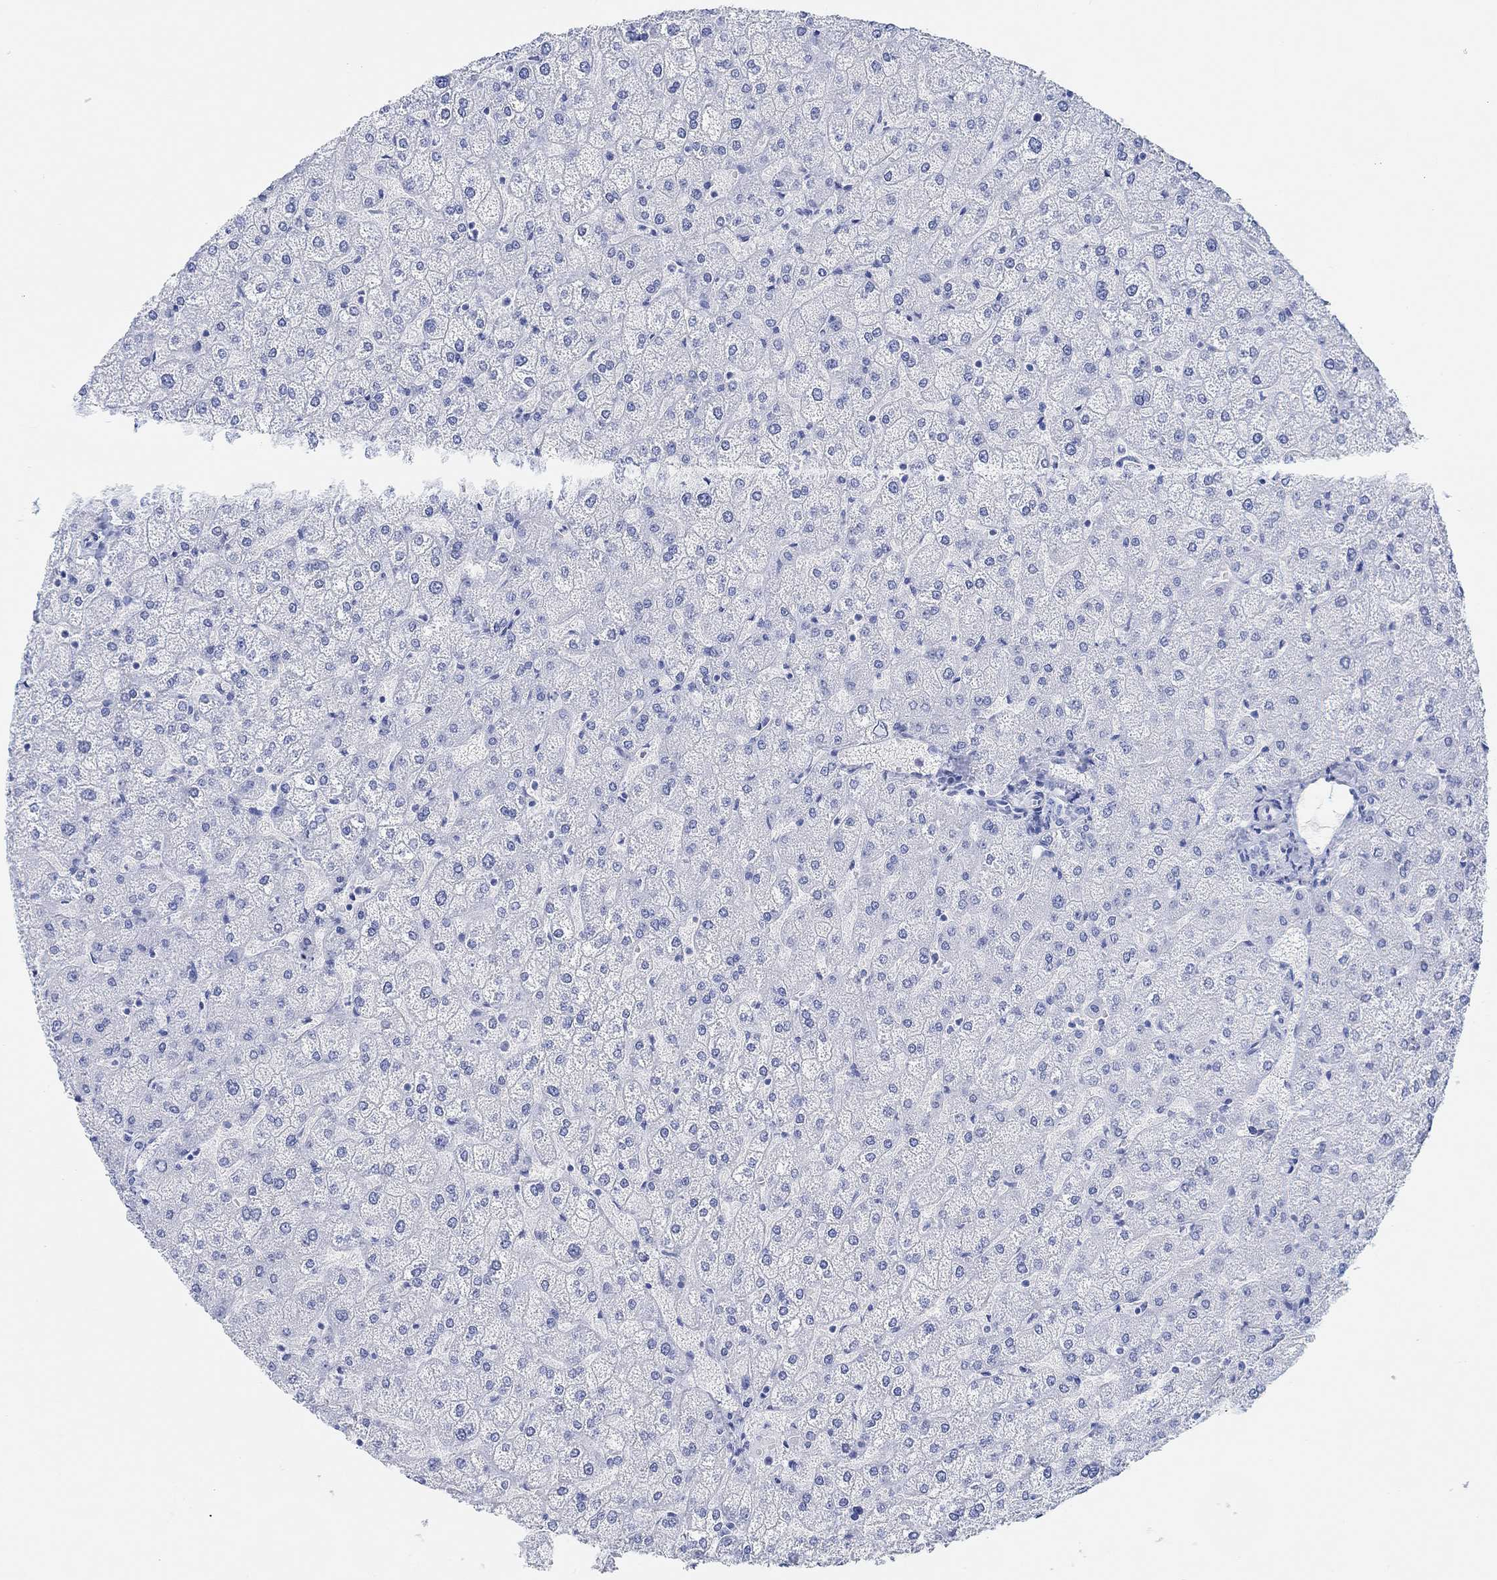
{"staining": {"intensity": "negative", "quantity": "none", "location": "none"}, "tissue": "liver", "cell_type": "Cholangiocytes", "image_type": "normal", "snomed": [{"axis": "morphology", "description": "Normal tissue, NOS"}, {"axis": "topography", "description": "Liver"}], "caption": "Image shows no protein positivity in cholangiocytes of unremarkable liver.", "gene": "ANKRD33", "patient": {"sex": "female", "age": 32}}